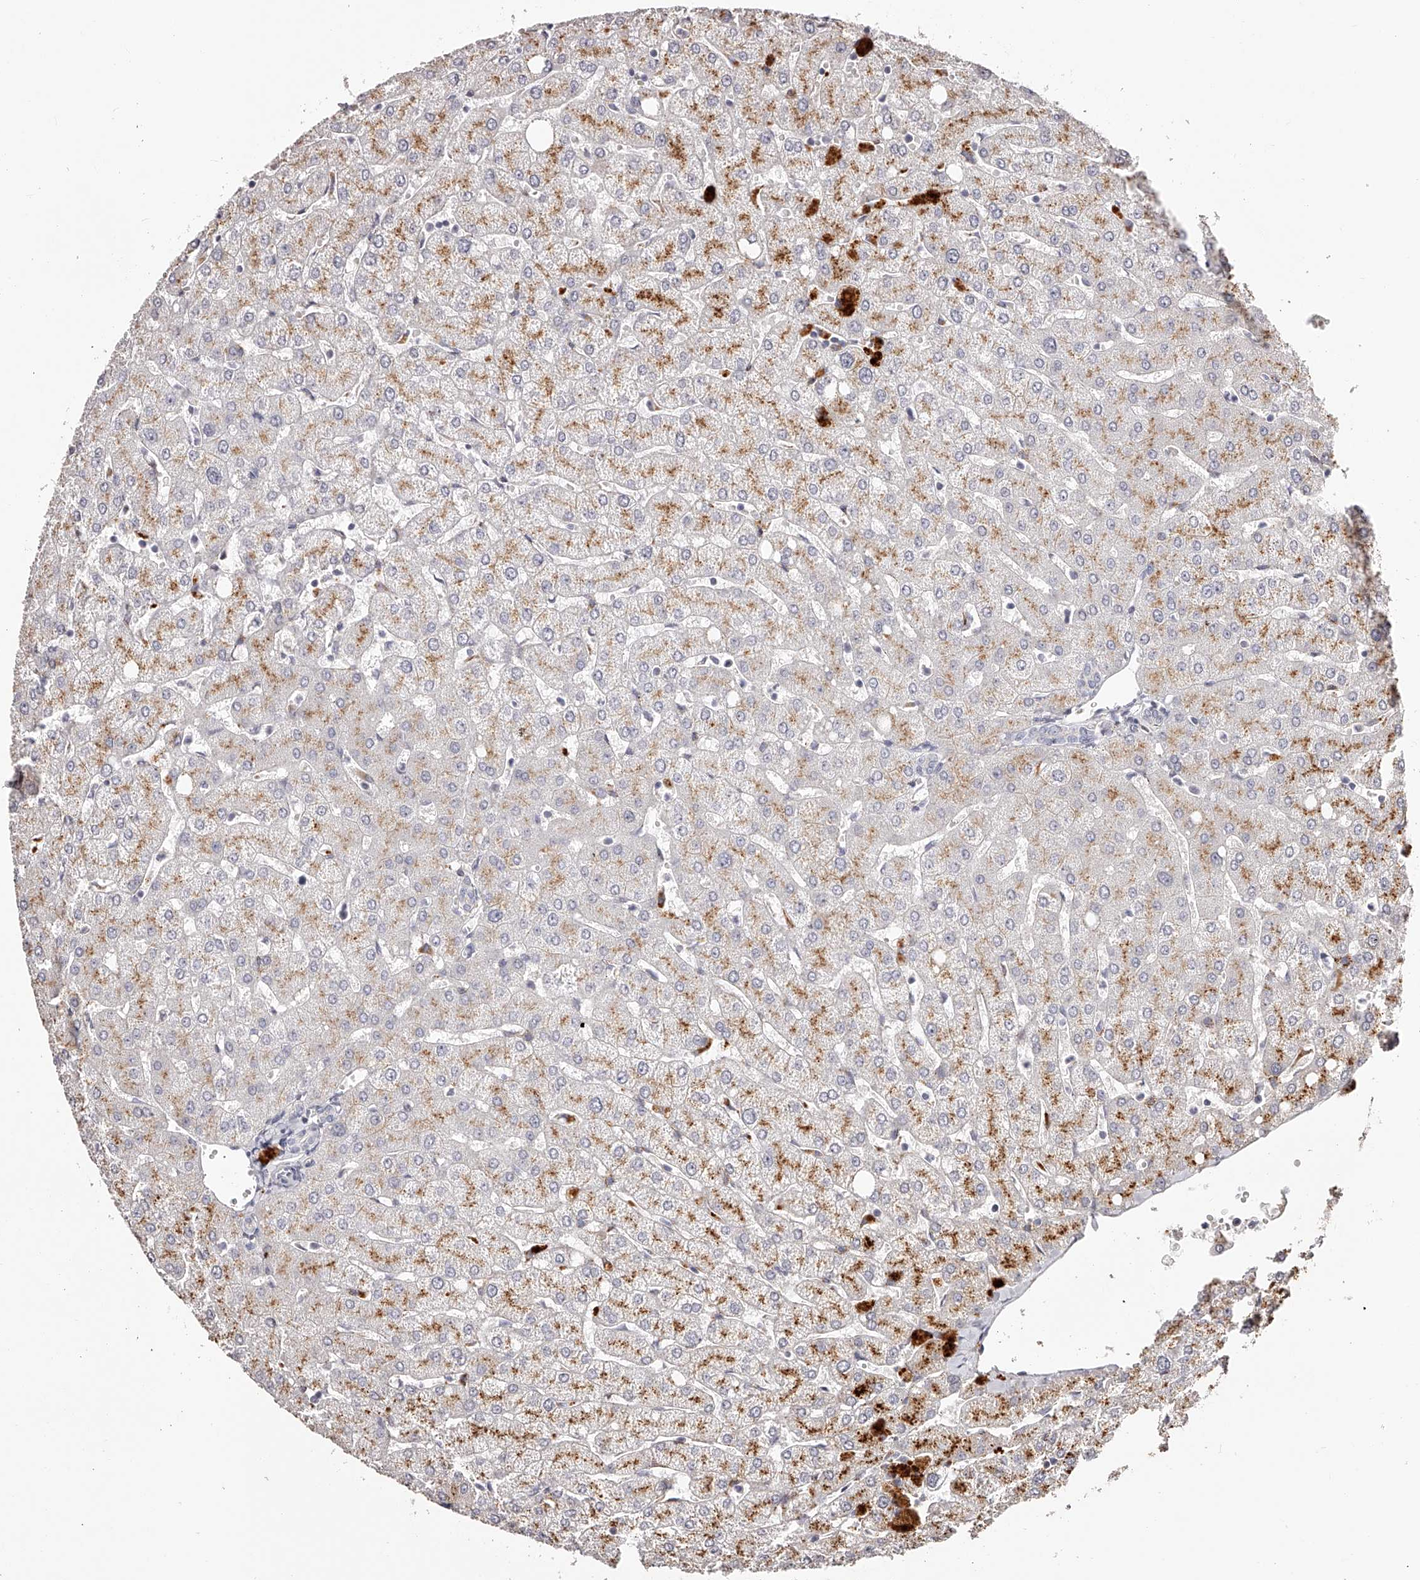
{"staining": {"intensity": "negative", "quantity": "none", "location": "none"}, "tissue": "liver", "cell_type": "Cholangiocytes", "image_type": "normal", "snomed": [{"axis": "morphology", "description": "Normal tissue, NOS"}, {"axis": "topography", "description": "Liver"}], "caption": "Immunohistochemistry of benign liver displays no positivity in cholangiocytes.", "gene": "SLC35D3", "patient": {"sex": "female", "age": 54}}